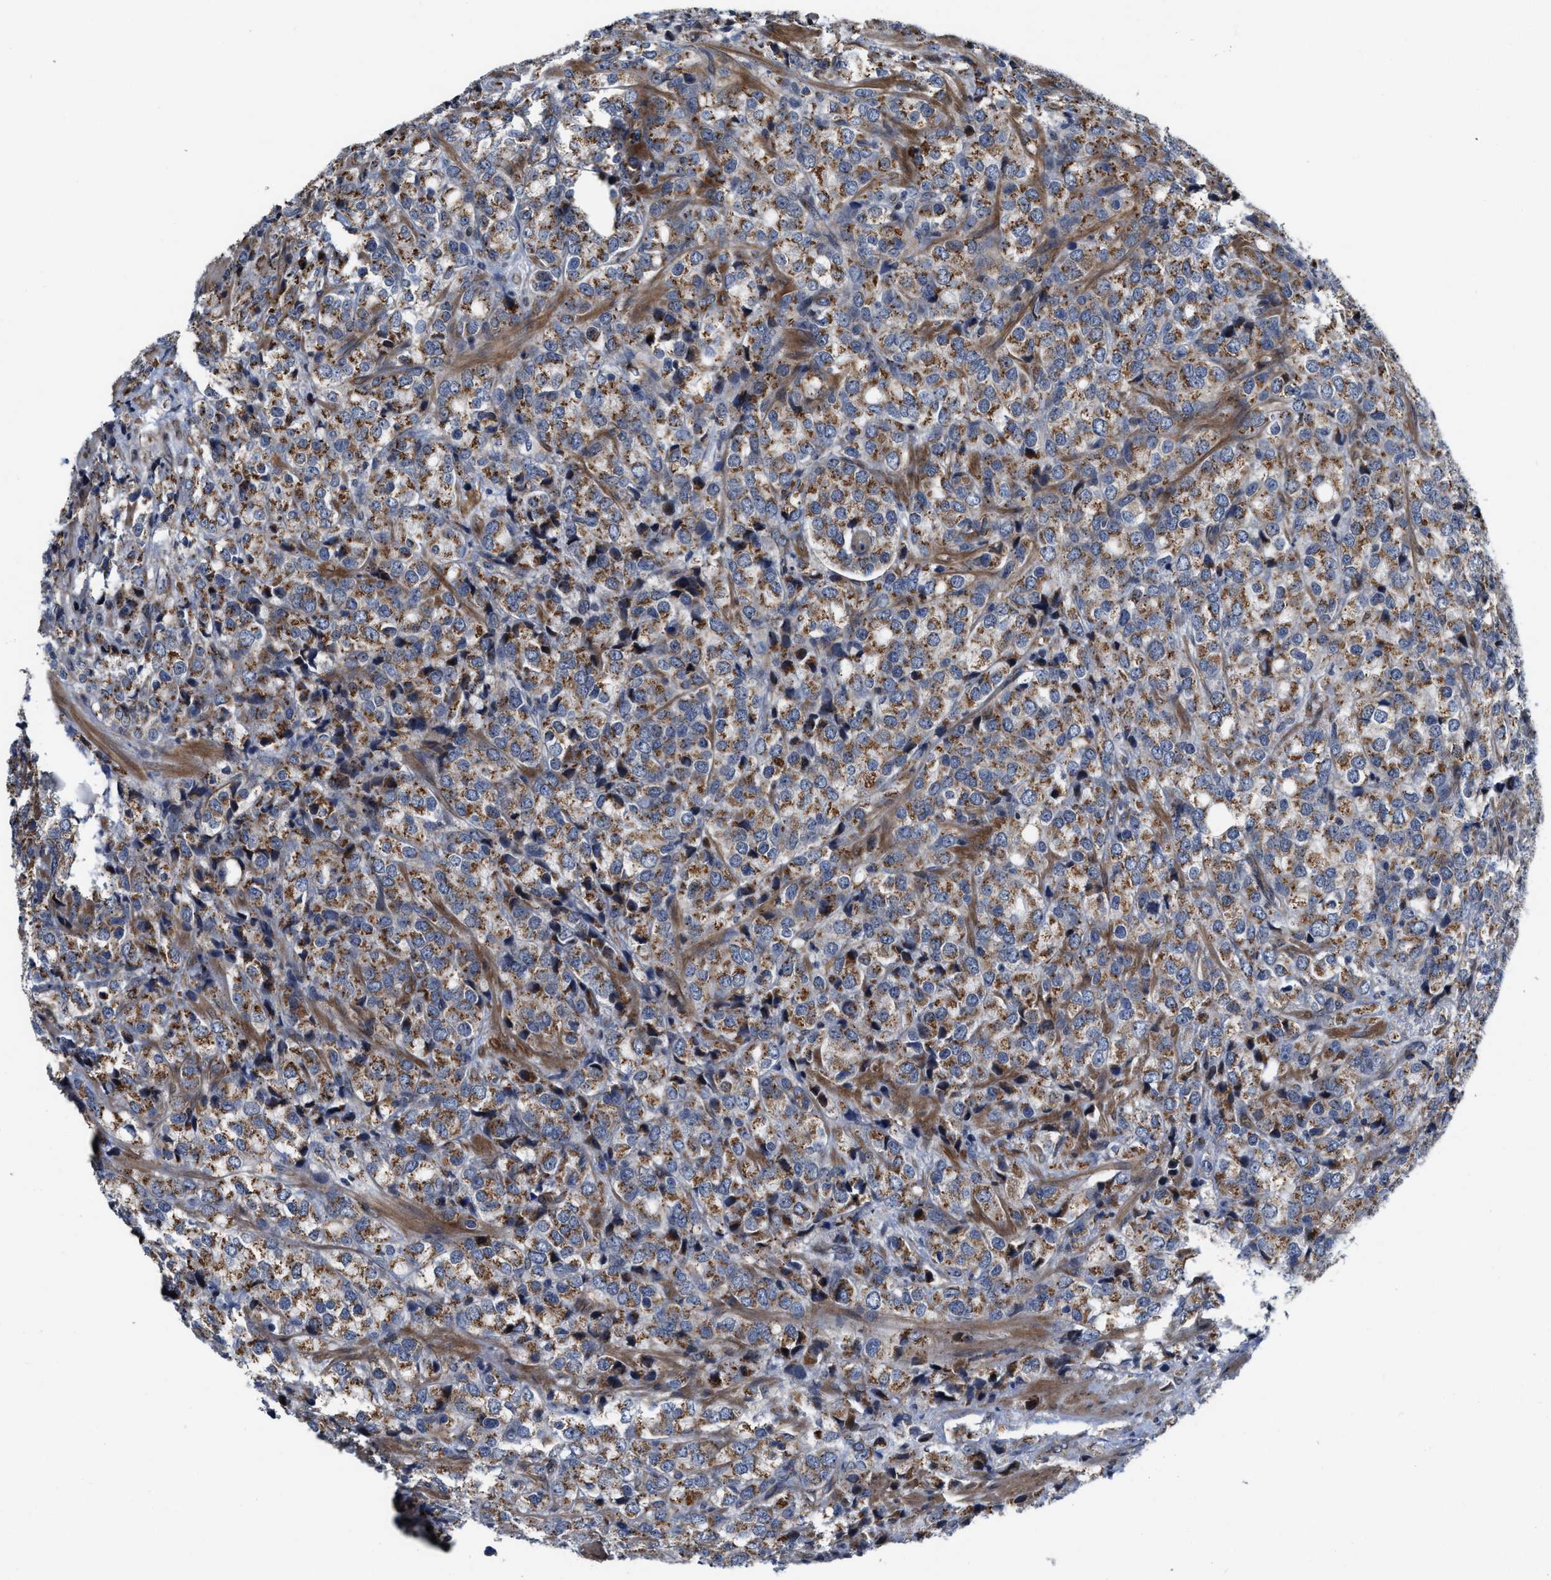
{"staining": {"intensity": "moderate", "quantity": ">75%", "location": "cytoplasmic/membranous"}, "tissue": "prostate cancer", "cell_type": "Tumor cells", "image_type": "cancer", "snomed": [{"axis": "morphology", "description": "Adenocarcinoma, Medium grade"}, {"axis": "topography", "description": "Prostate"}], "caption": "Human prostate cancer (adenocarcinoma (medium-grade)) stained with a protein marker demonstrates moderate staining in tumor cells.", "gene": "TGFB1I1", "patient": {"sex": "male", "age": 70}}